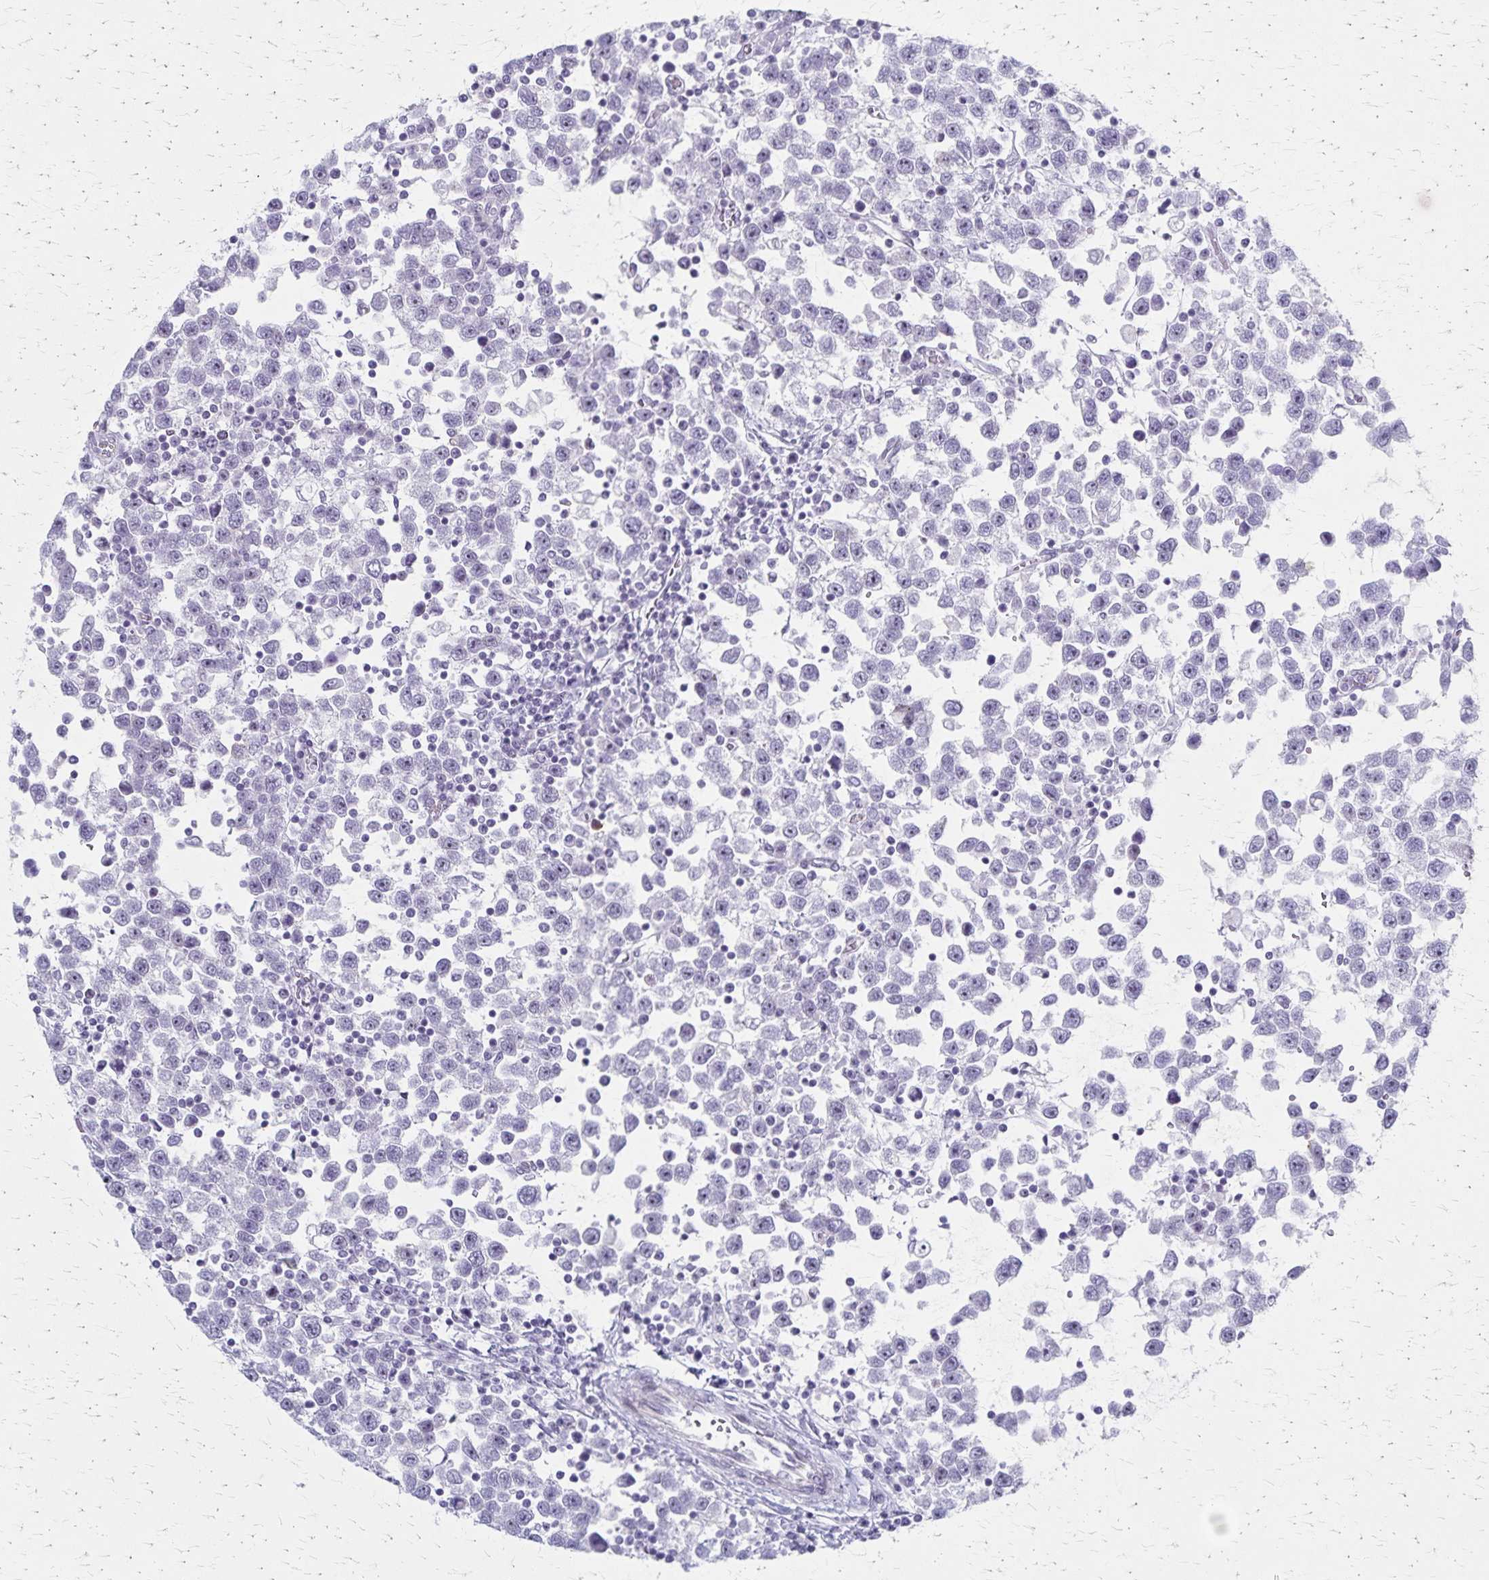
{"staining": {"intensity": "weak", "quantity": "25%-75%", "location": "nuclear"}, "tissue": "testis cancer", "cell_type": "Tumor cells", "image_type": "cancer", "snomed": [{"axis": "morphology", "description": "Seminoma, NOS"}, {"axis": "topography", "description": "Testis"}], "caption": "Immunohistochemistry (IHC) of testis cancer (seminoma) shows low levels of weak nuclear expression in approximately 25%-75% of tumor cells. (IHC, brightfield microscopy, high magnification).", "gene": "DLK2", "patient": {"sex": "male", "age": 34}}